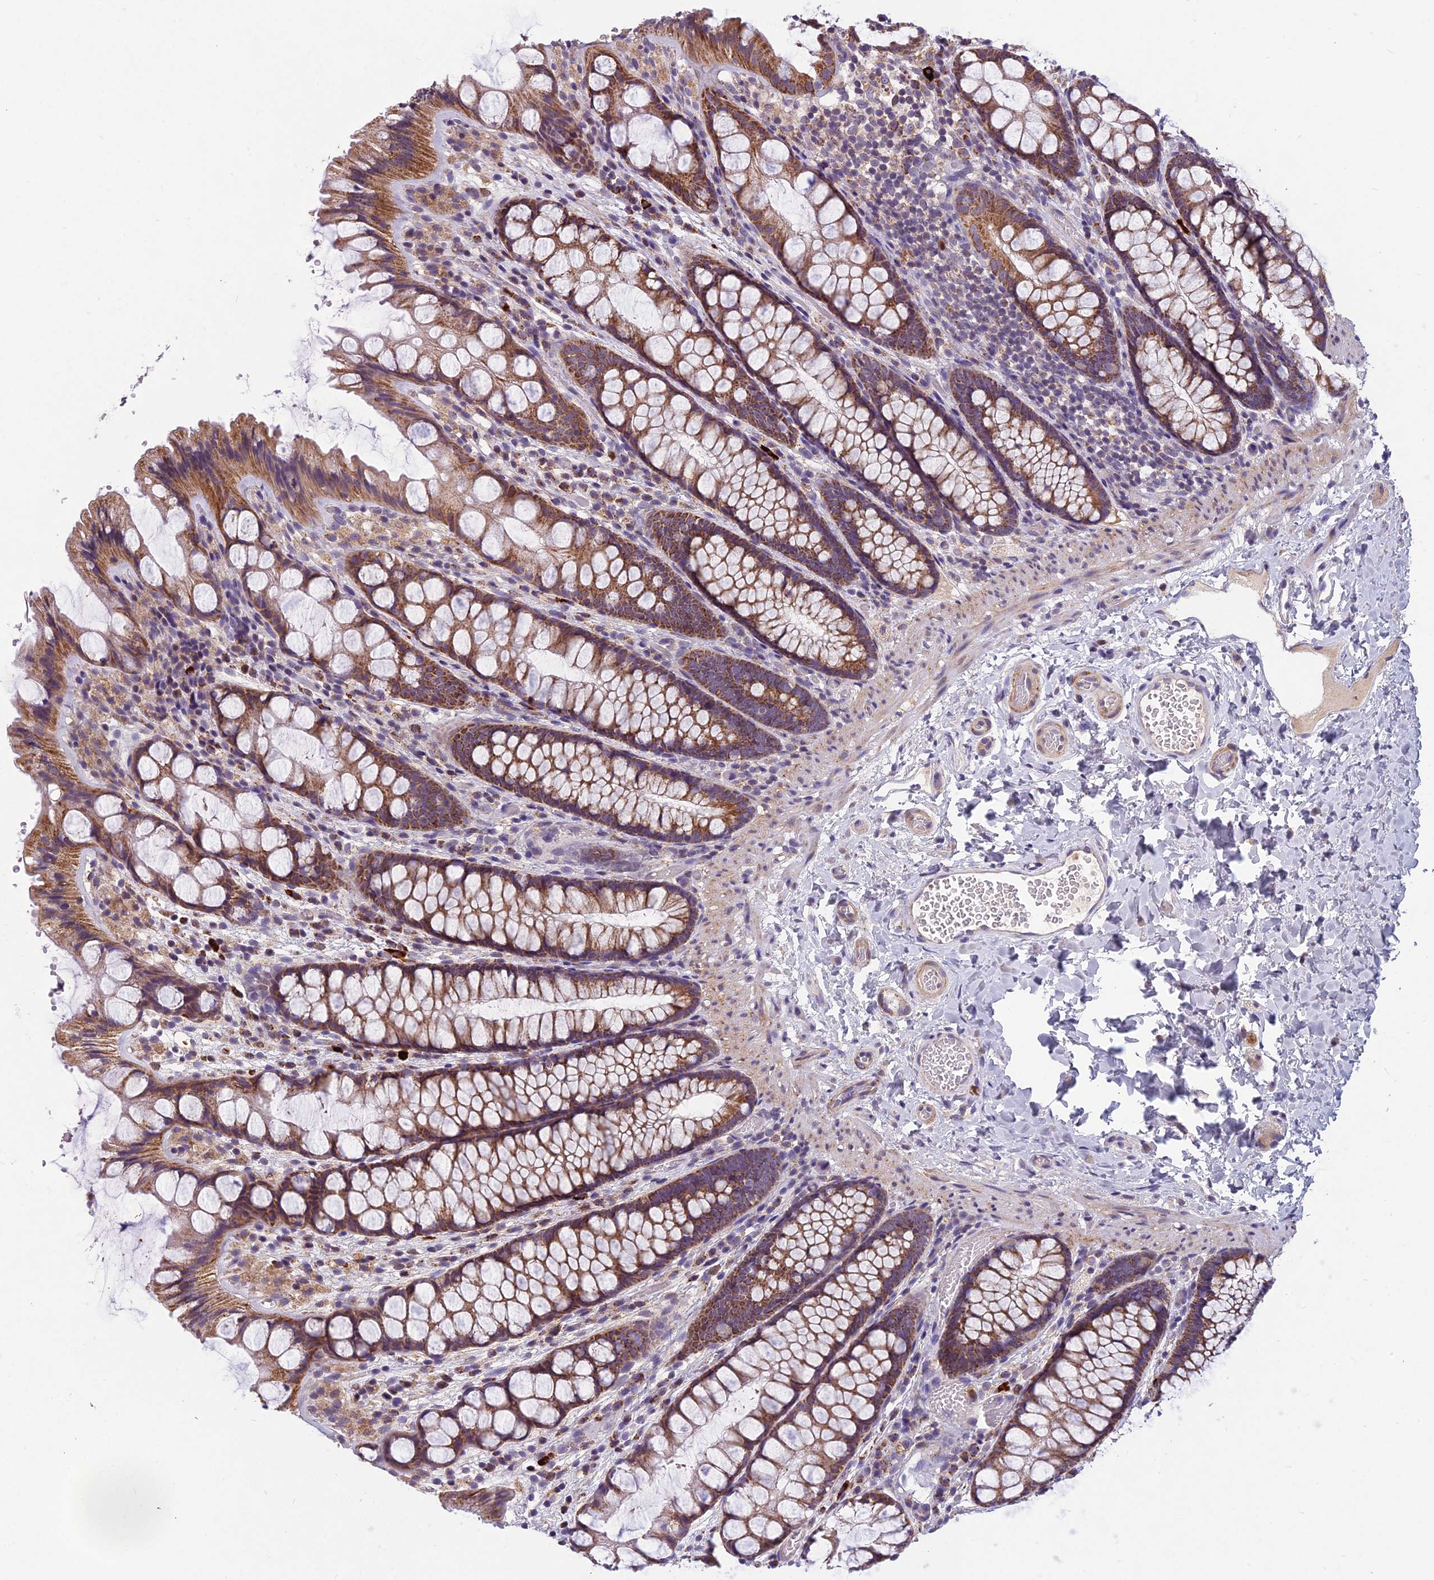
{"staining": {"intensity": "weak", "quantity": ">75%", "location": "cytoplasmic/membranous"}, "tissue": "colon", "cell_type": "Endothelial cells", "image_type": "normal", "snomed": [{"axis": "morphology", "description": "Normal tissue, NOS"}, {"axis": "topography", "description": "Colon"}], "caption": "Protein expression analysis of benign colon reveals weak cytoplasmic/membranous expression in about >75% of endothelial cells.", "gene": "ENSG00000188897", "patient": {"sex": "male", "age": 47}}